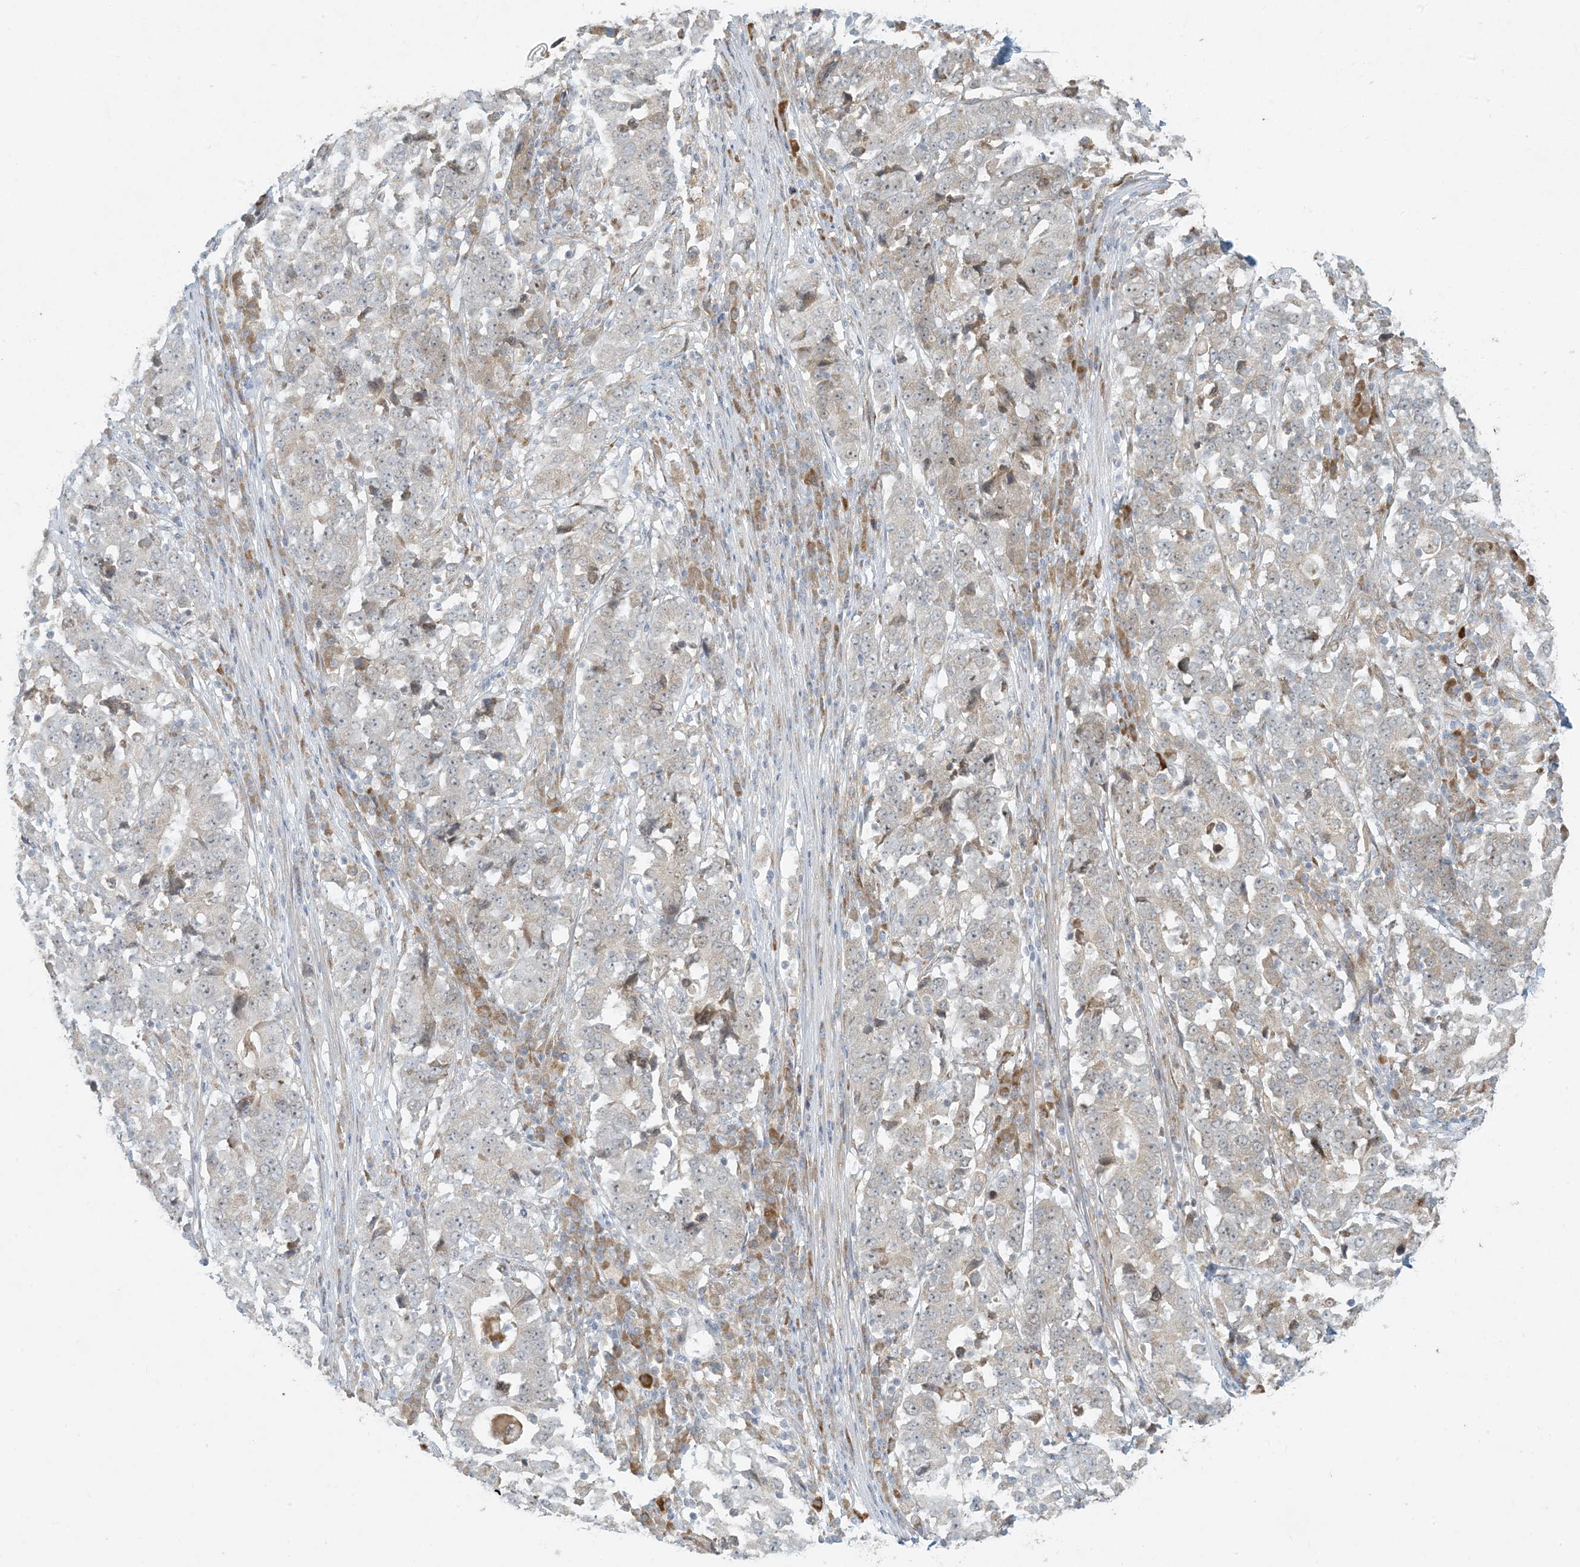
{"staining": {"intensity": "weak", "quantity": "<25%", "location": "cytoplasmic/membranous"}, "tissue": "stomach cancer", "cell_type": "Tumor cells", "image_type": "cancer", "snomed": [{"axis": "morphology", "description": "Adenocarcinoma, NOS"}, {"axis": "topography", "description": "Stomach"}], "caption": "A histopathology image of human stomach adenocarcinoma is negative for staining in tumor cells.", "gene": "HACL1", "patient": {"sex": "male", "age": 59}}